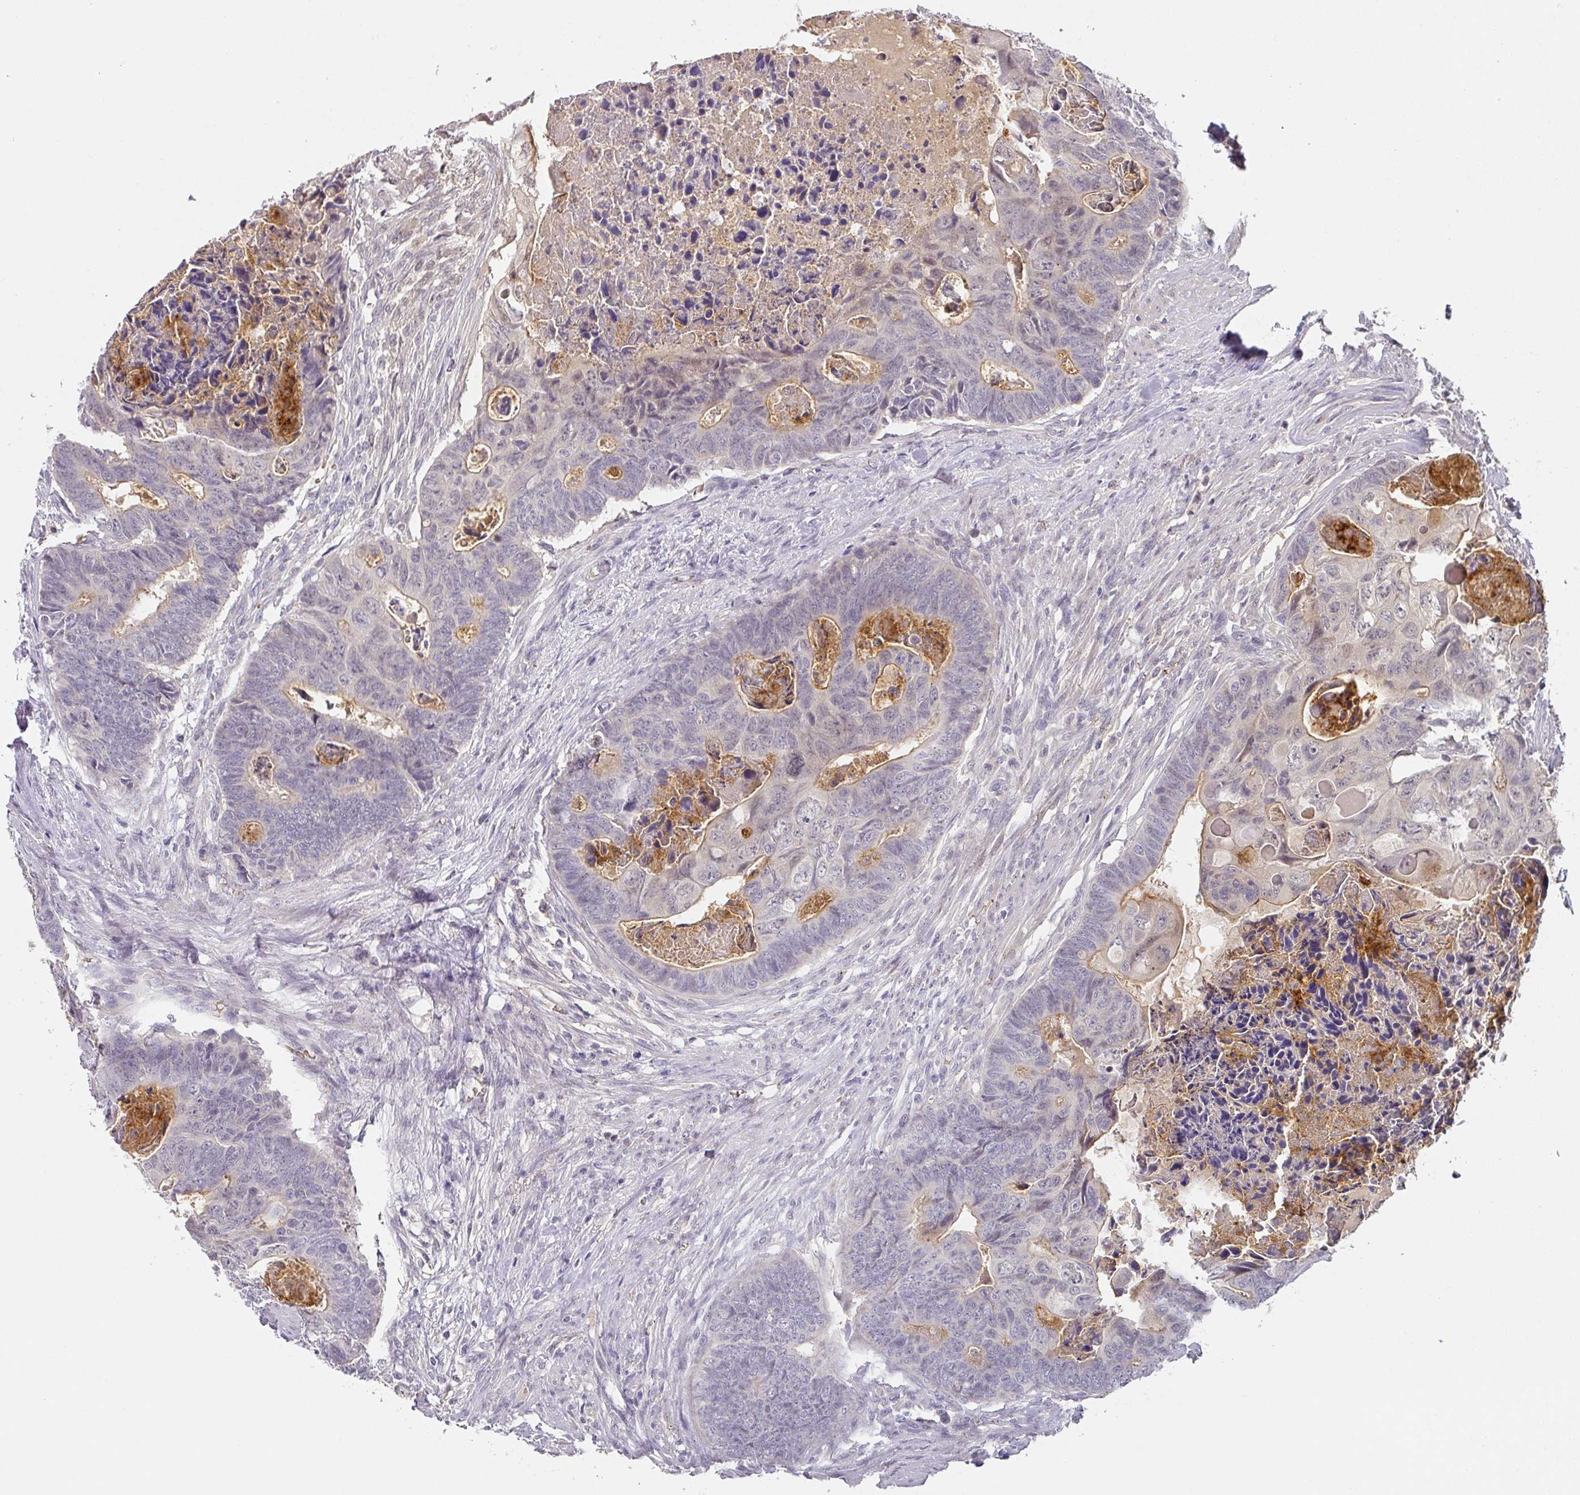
{"staining": {"intensity": "negative", "quantity": "none", "location": "none"}, "tissue": "colorectal cancer", "cell_type": "Tumor cells", "image_type": "cancer", "snomed": [{"axis": "morphology", "description": "Adenocarcinoma, NOS"}, {"axis": "topography", "description": "Rectum"}], "caption": "Histopathology image shows no significant protein positivity in tumor cells of colorectal cancer (adenocarcinoma).", "gene": "FOXN4", "patient": {"sex": "female", "age": 78}}